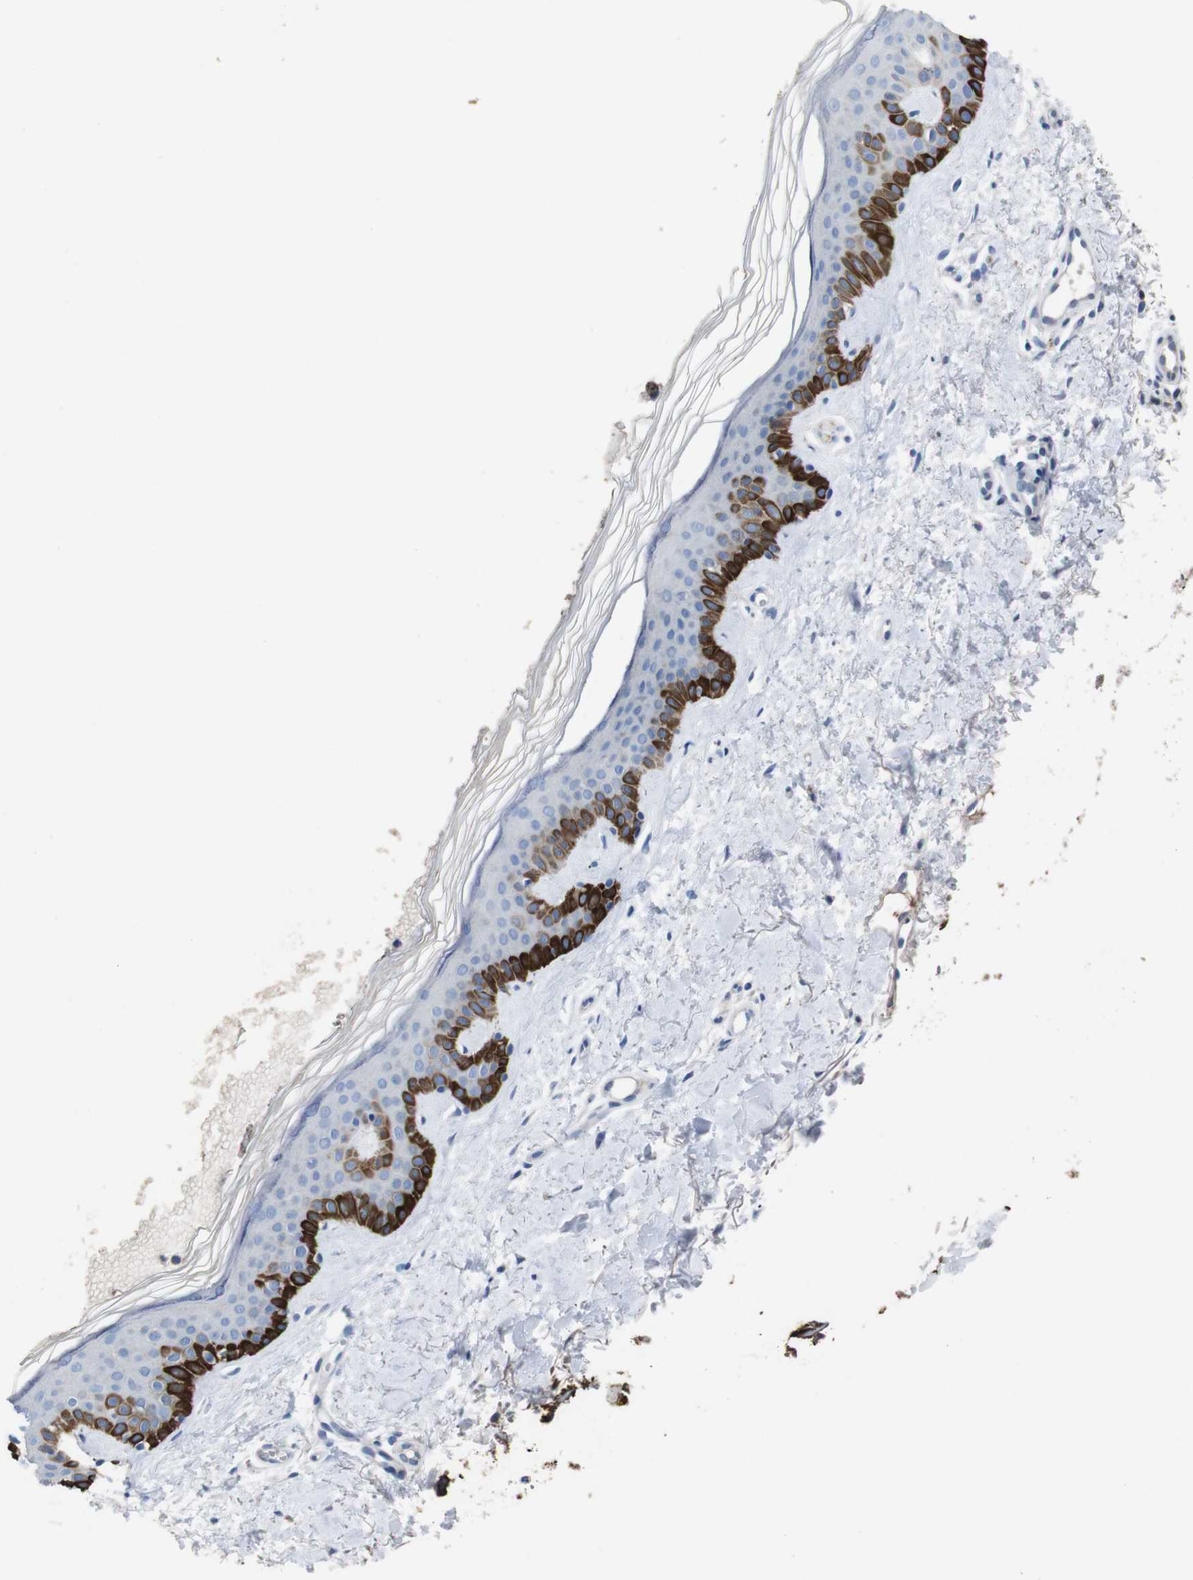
{"staining": {"intensity": "negative", "quantity": "none", "location": "none"}, "tissue": "skin", "cell_type": "Fibroblasts", "image_type": "normal", "snomed": [{"axis": "morphology", "description": "Normal tissue, NOS"}, {"axis": "topography", "description": "Skin"}], "caption": "This is an immunohistochemistry micrograph of unremarkable human skin. There is no staining in fibroblasts.", "gene": "GJB2", "patient": {"sex": "male", "age": 67}}